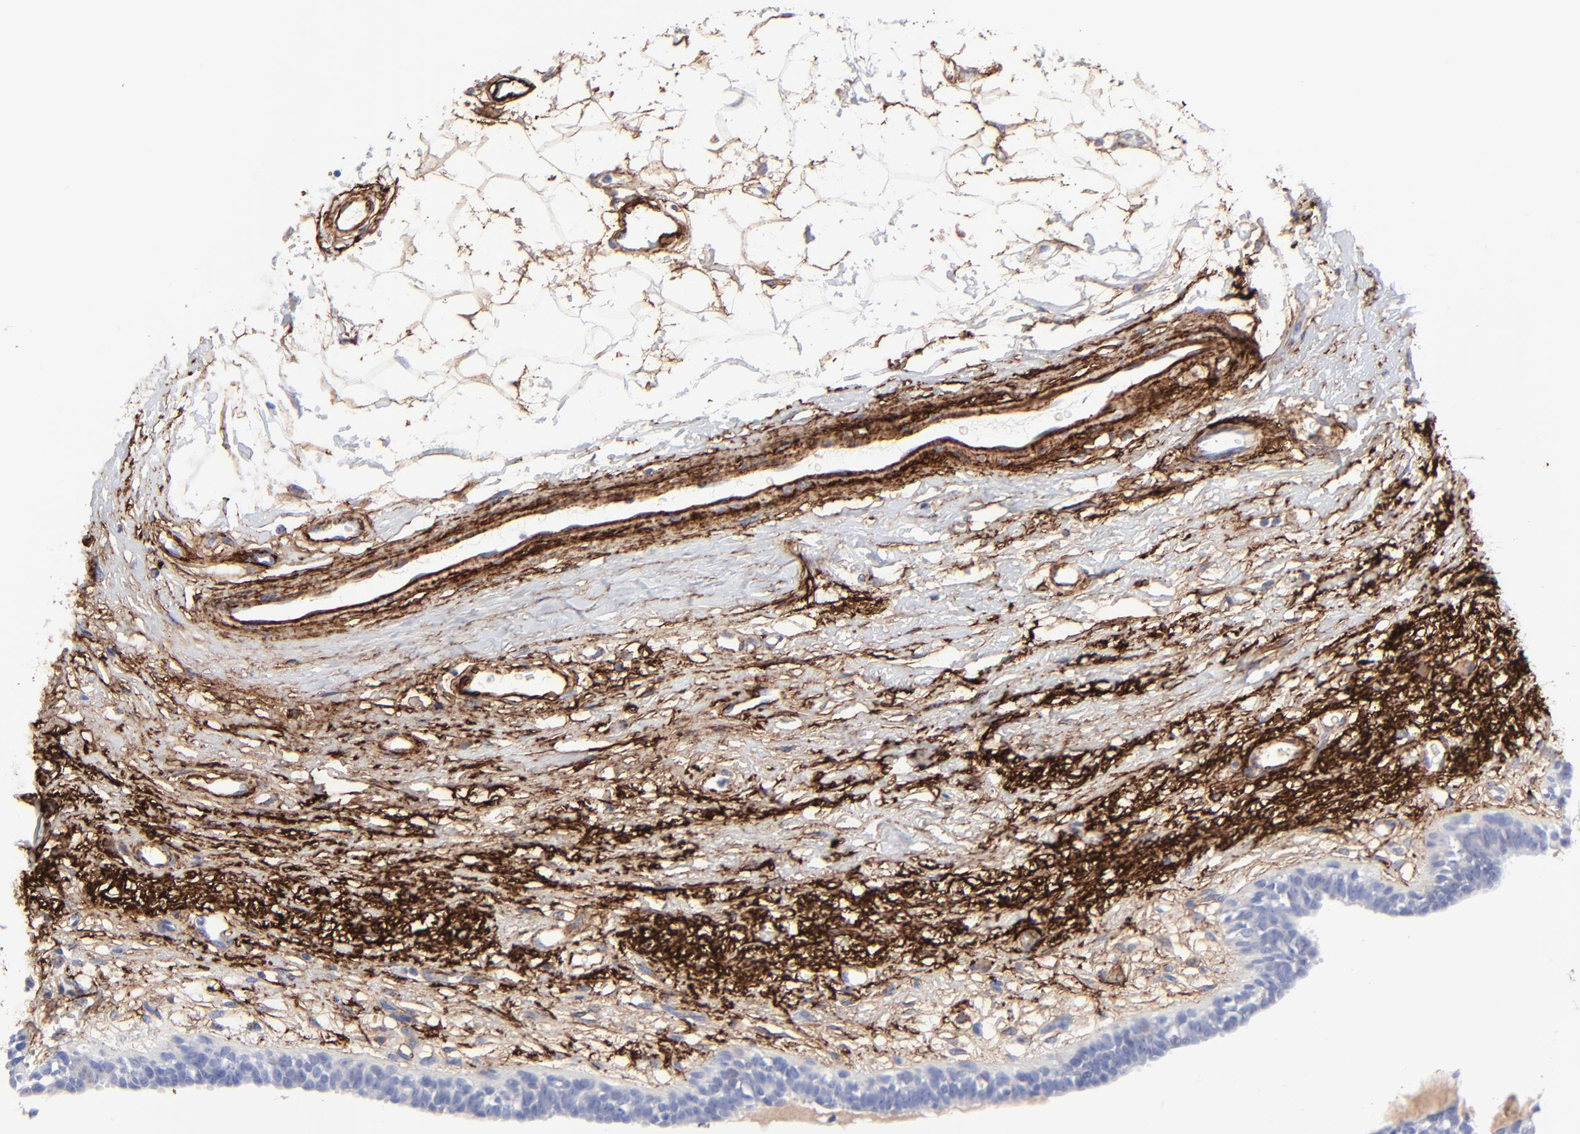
{"staining": {"intensity": "negative", "quantity": "none", "location": "none"}, "tissue": "breast cancer", "cell_type": "Tumor cells", "image_type": "cancer", "snomed": [{"axis": "morphology", "description": "Duct carcinoma"}, {"axis": "topography", "description": "Breast"}], "caption": "Breast intraductal carcinoma was stained to show a protein in brown. There is no significant positivity in tumor cells.", "gene": "FBLN2", "patient": {"sex": "female", "age": 40}}